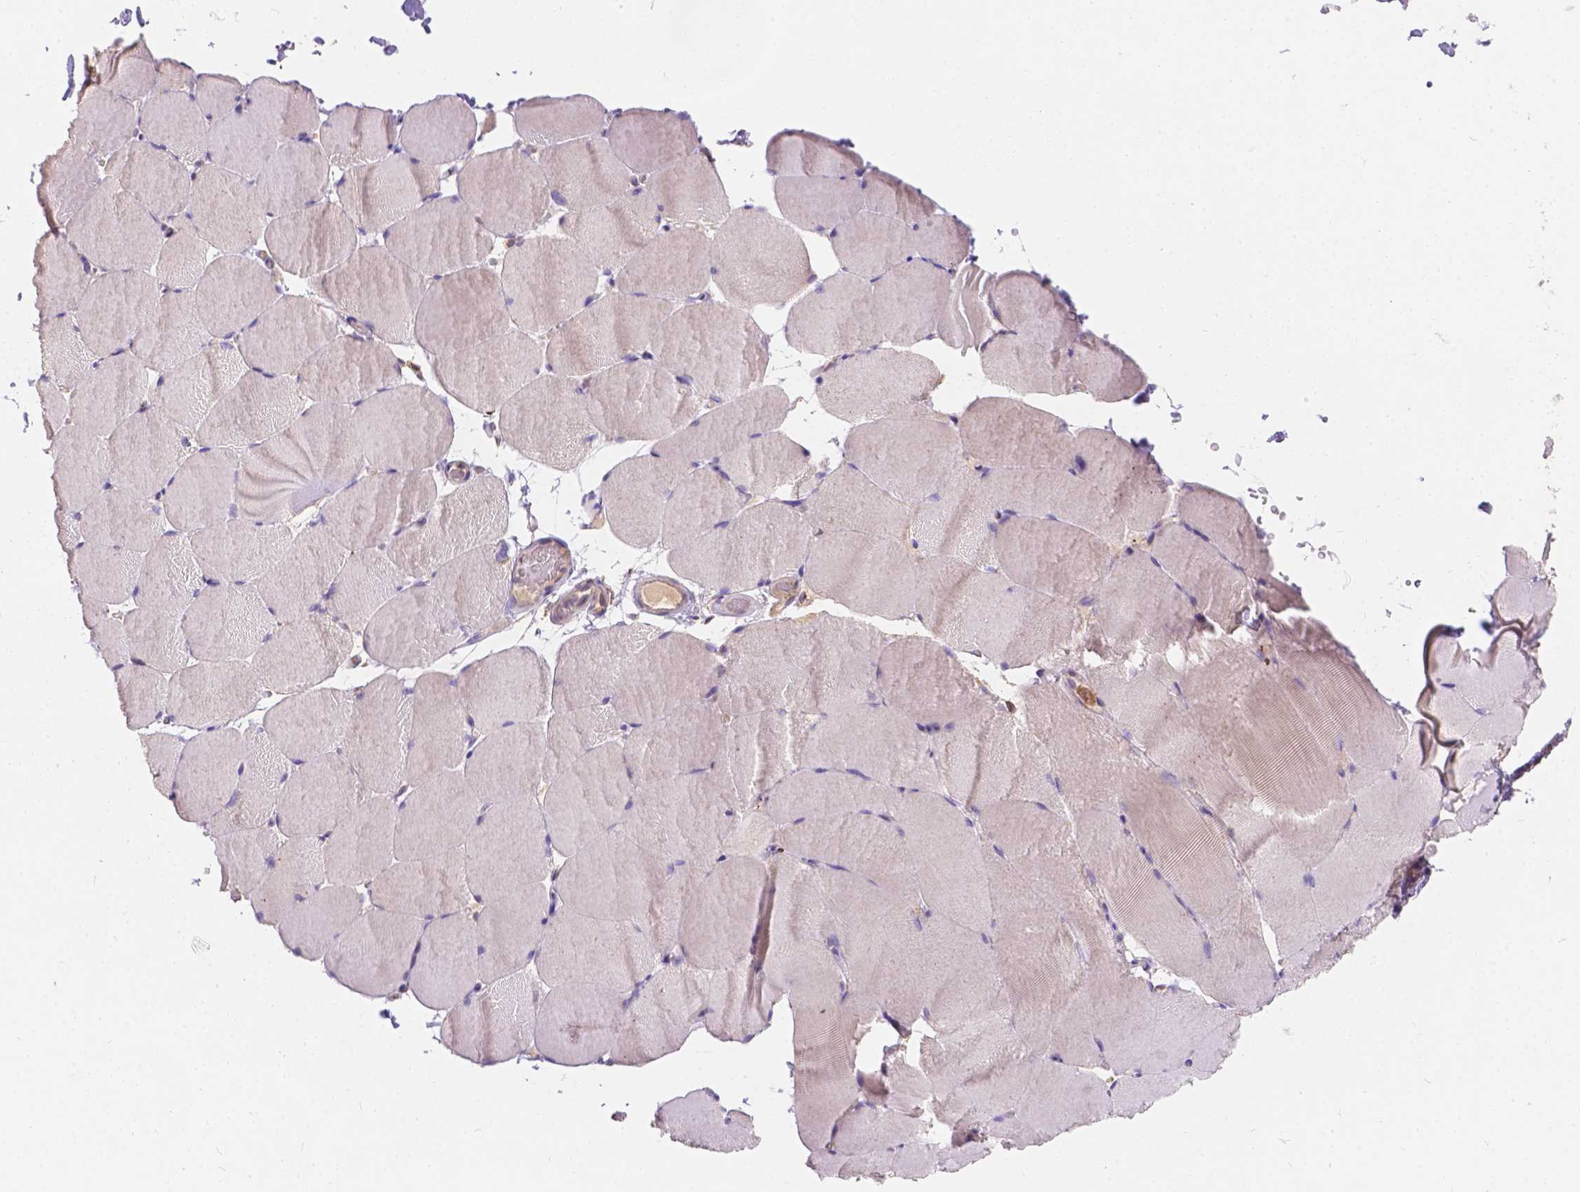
{"staining": {"intensity": "weak", "quantity": "25%-75%", "location": "cytoplasmic/membranous"}, "tissue": "skeletal muscle", "cell_type": "Myocytes", "image_type": "normal", "snomed": [{"axis": "morphology", "description": "Normal tissue, NOS"}, {"axis": "topography", "description": "Skeletal muscle"}], "caption": "Immunohistochemical staining of normal human skeletal muscle reveals 25%-75% levels of weak cytoplasmic/membranous protein expression in approximately 25%-75% of myocytes. (Brightfield microscopy of DAB IHC at high magnification).", "gene": "CDK10", "patient": {"sex": "female", "age": 37}}